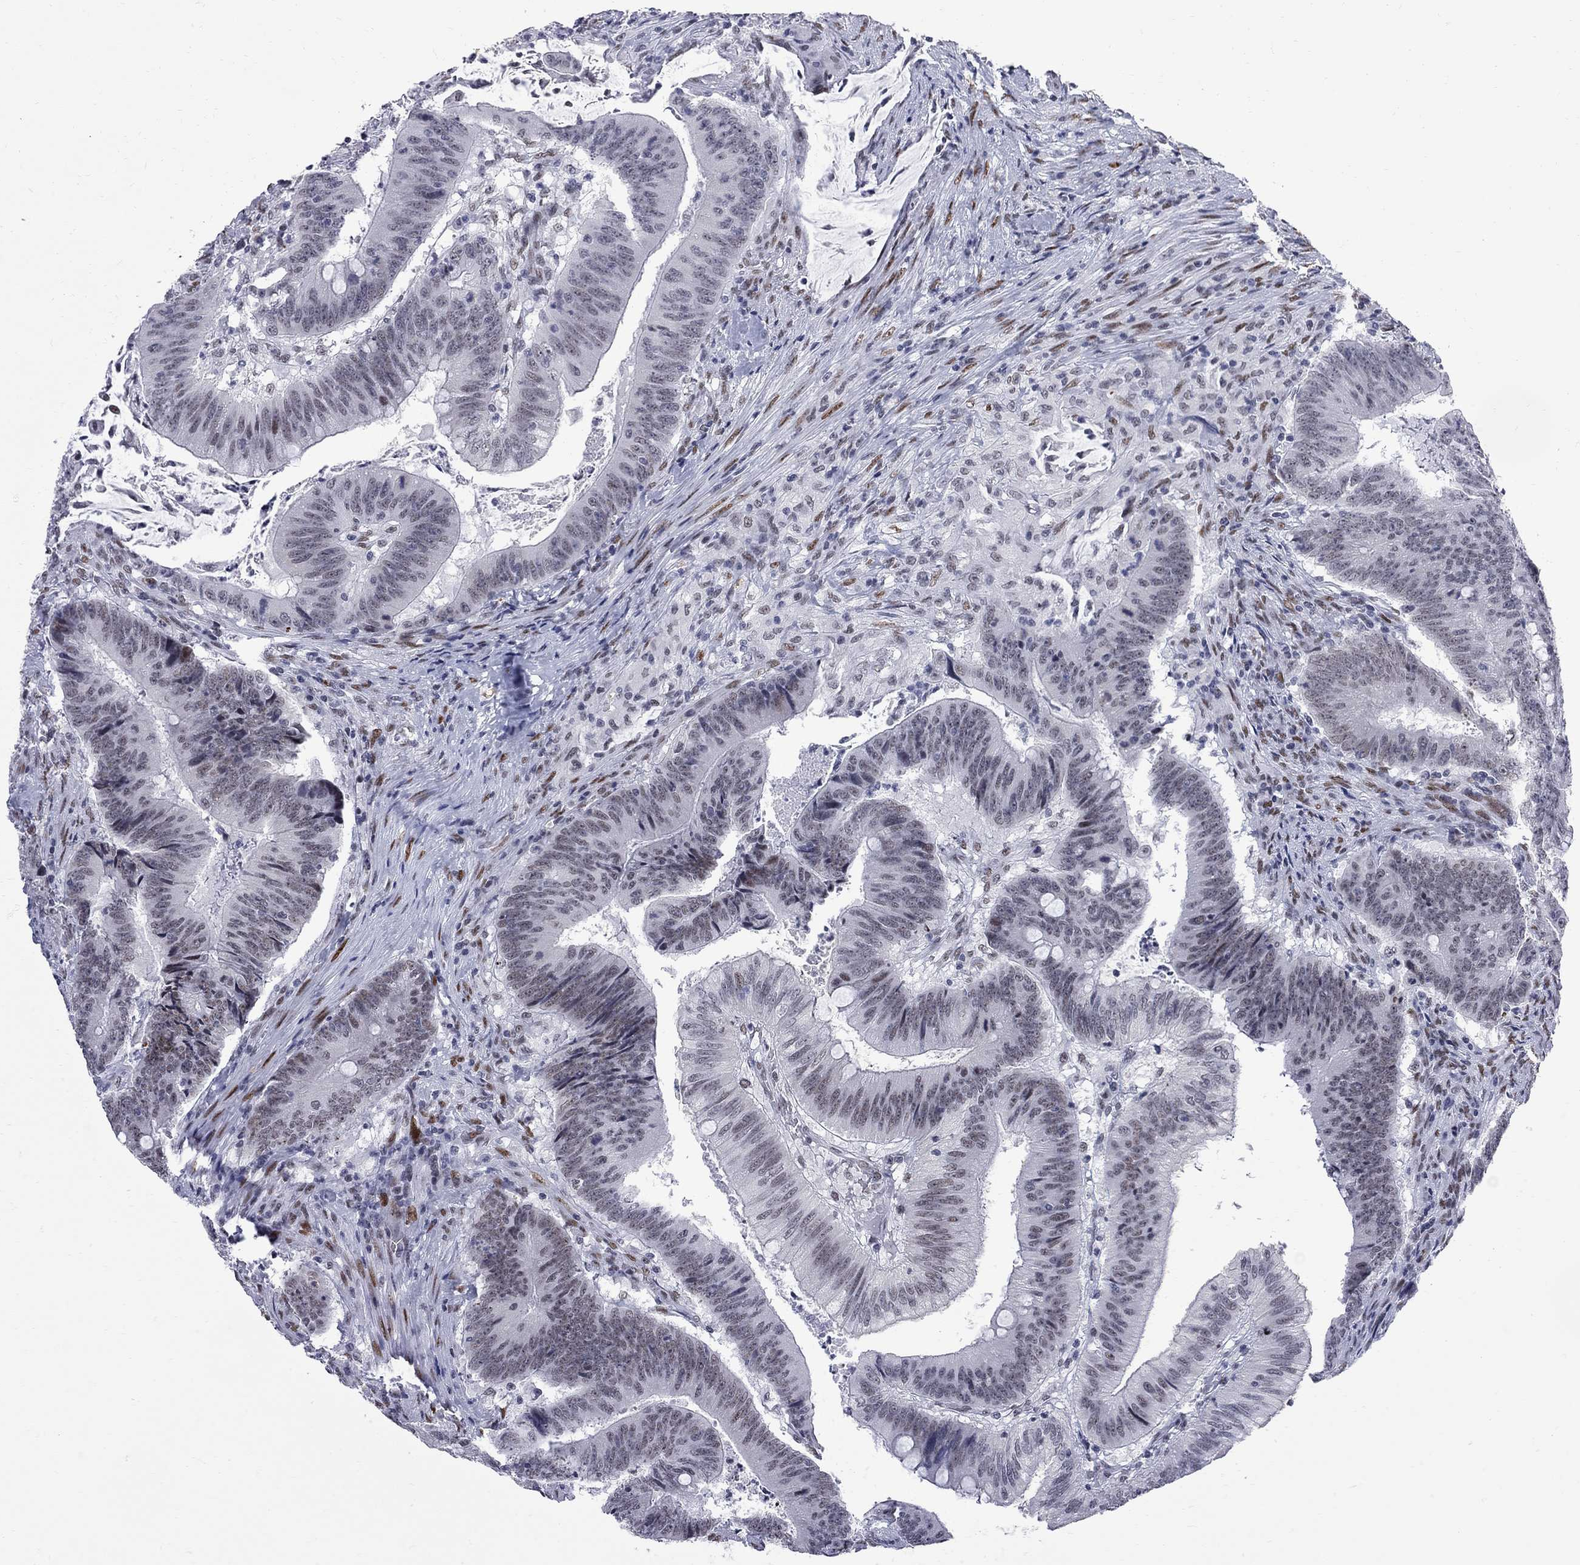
{"staining": {"intensity": "negative", "quantity": "none", "location": "none"}, "tissue": "colorectal cancer", "cell_type": "Tumor cells", "image_type": "cancer", "snomed": [{"axis": "morphology", "description": "Adenocarcinoma, NOS"}, {"axis": "topography", "description": "Colon"}], "caption": "Micrograph shows no protein expression in tumor cells of colorectal cancer (adenocarcinoma) tissue. The staining is performed using DAB (3,3'-diaminobenzidine) brown chromogen with nuclei counter-stained in using hematoxylin.", "gene": "ZBTB47", "patient": {"sex": "female", "age": 87}}